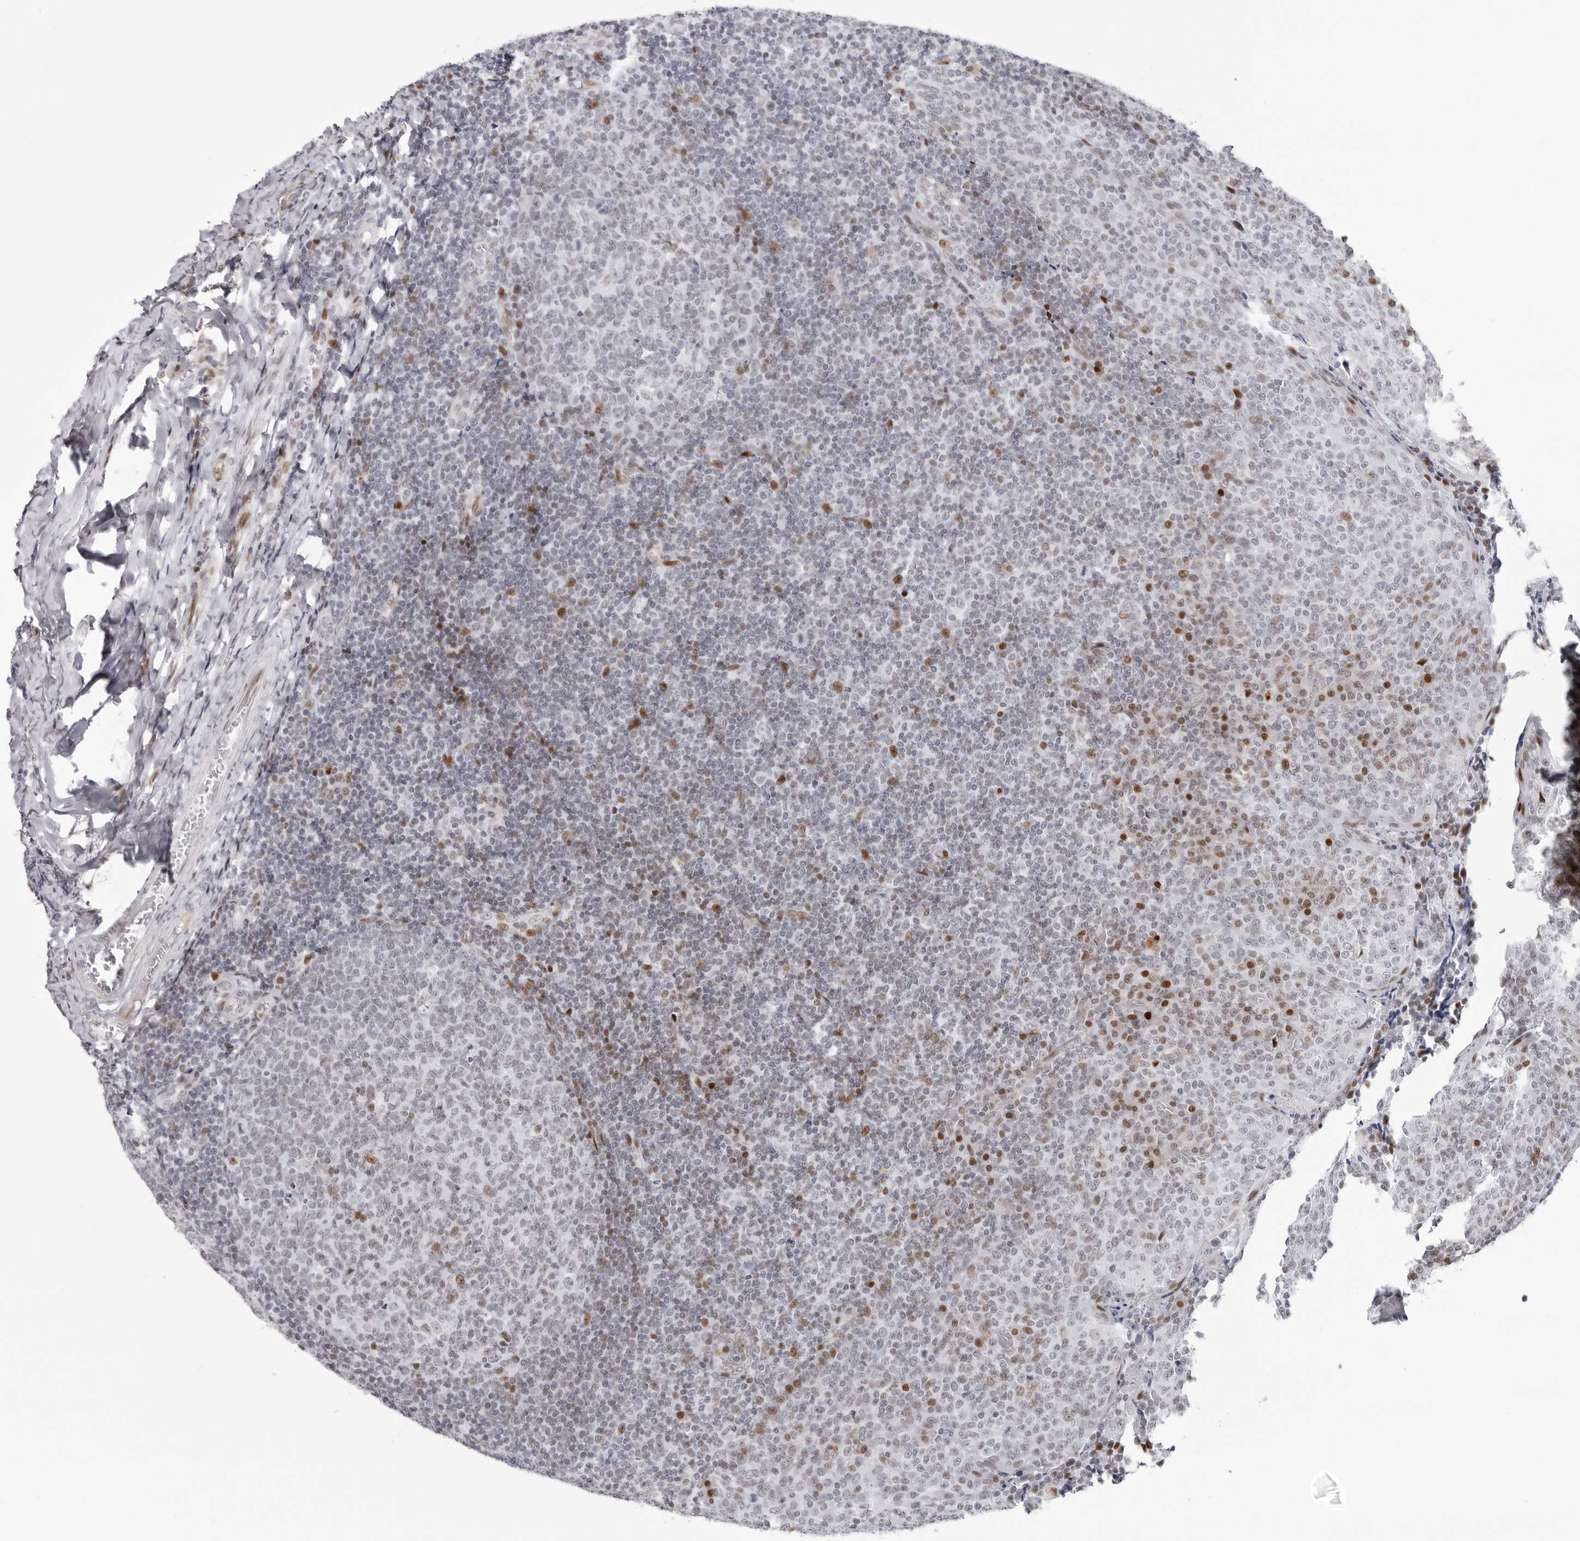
{"staining": {"intensity": "weak", "quantity": "<25%", "location": "nuclear"}, "tissue": "tonsil", "cell_type": "Germinal center cells", "image_type": "normal", "snomed": [{"axis": "morphology", "description": "Normal tissue, NOS"}, {"axis": "topography", "description": "Tonsil"}], "caption": "Immunohistochemistry photomicrograph of normal human tonsil stained for a protein (brown), which shows no staining in germinal center cells.", "gene": "NTPCR", "patient": {"sex": "female", "age": 19}}